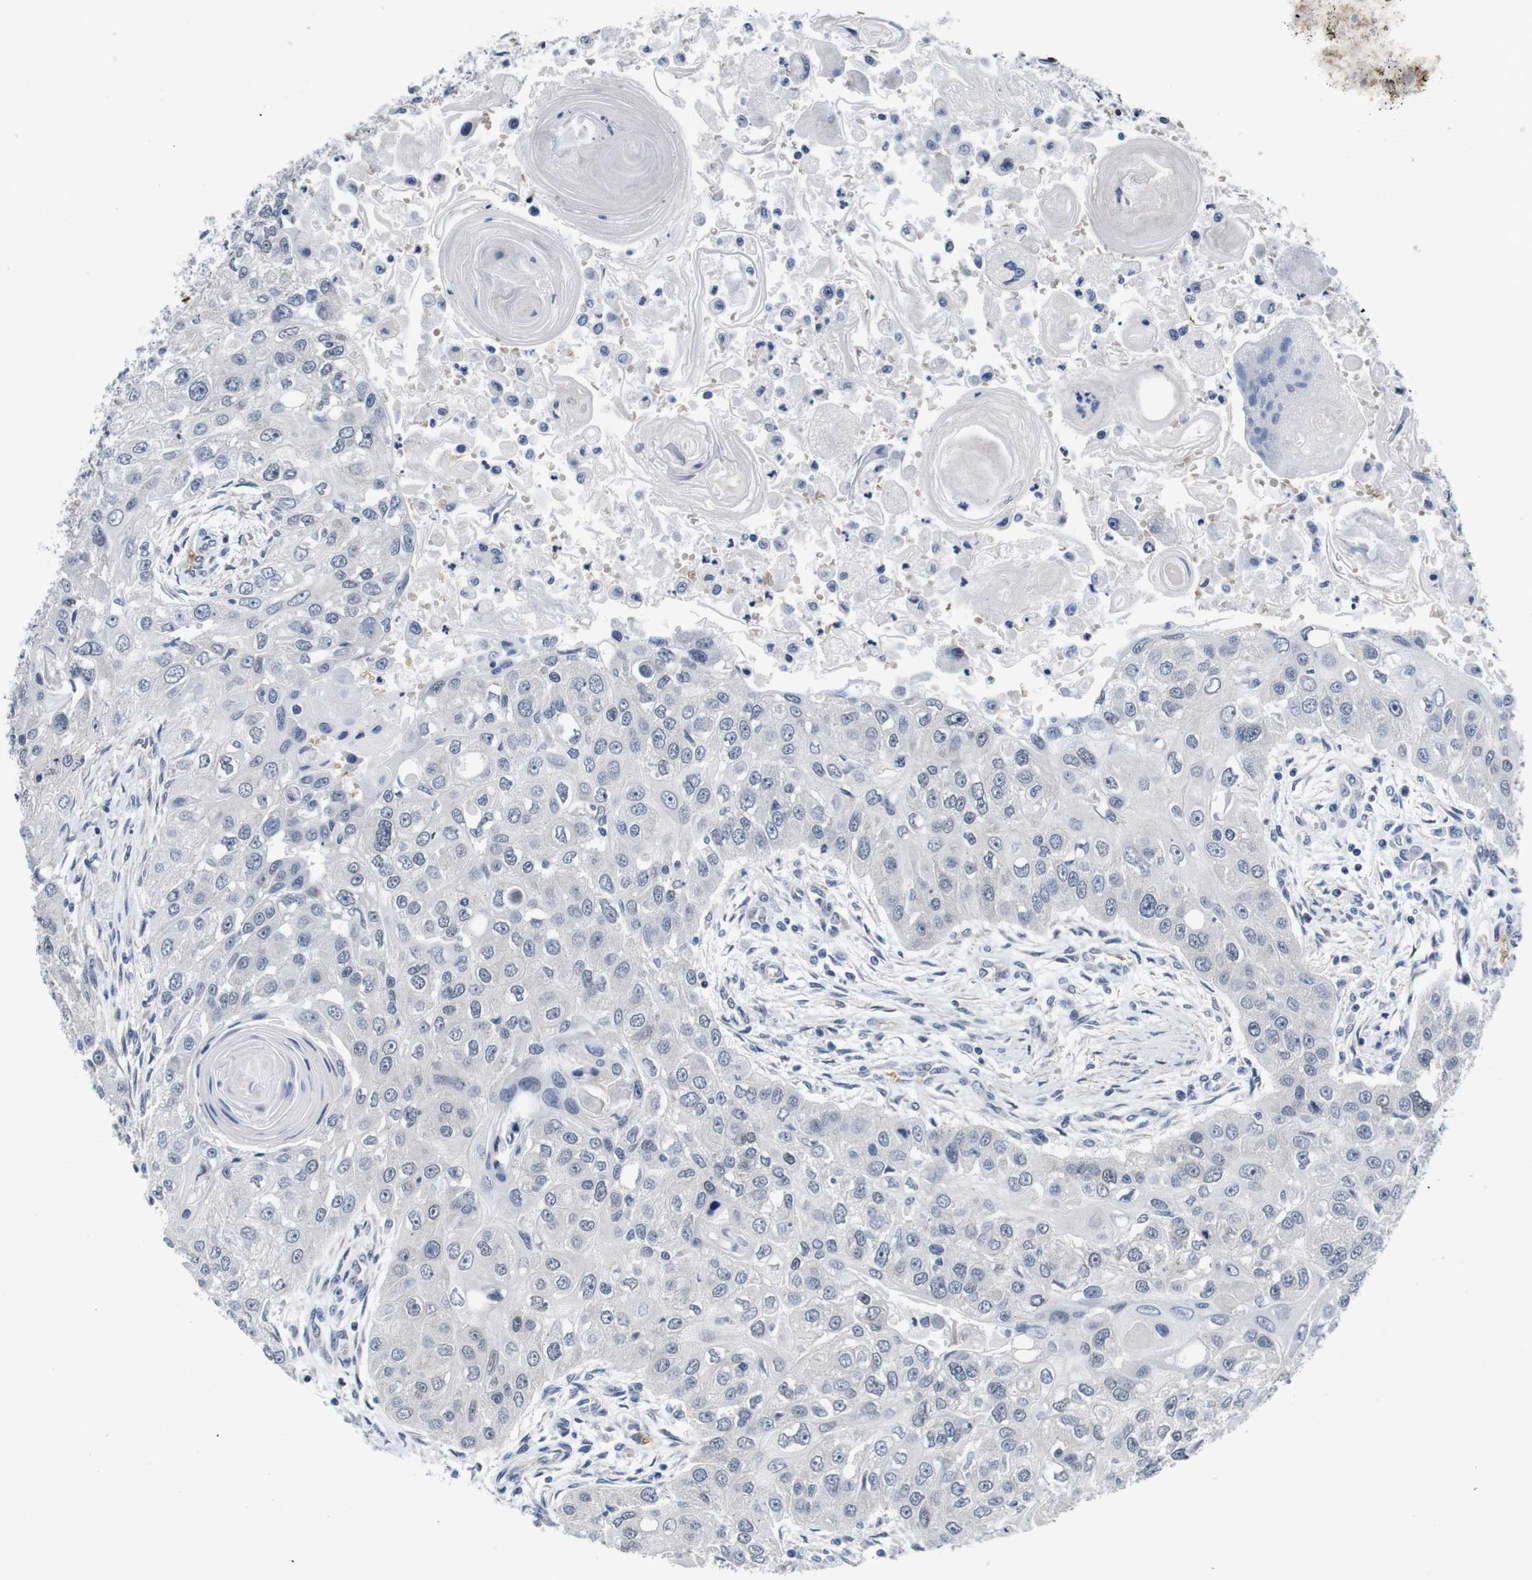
{"staining": {"intensity": "negative", "quantity": "none", "location": "none"}, "tissue": "head and neck cancer", "cell_type": "Tumor cells", "image_type": "cancer", "snomed": [{"axis": "morphology", "description": "Normal tissue, NOS"}, {"axis": "morphology", "description": "Squamous cell carcinoma, NOS"}, {"axis": "topography", "description": "Skeletal muscle"}, {"axis": "topography", "description": "Head-Neck"}], "caption": "Immunohistochemical staining of head and neck cancer reveals no significant positivity in tumor cells.", "gene": "SOCS3", "patient": {"sex": "male", "age": 51}}